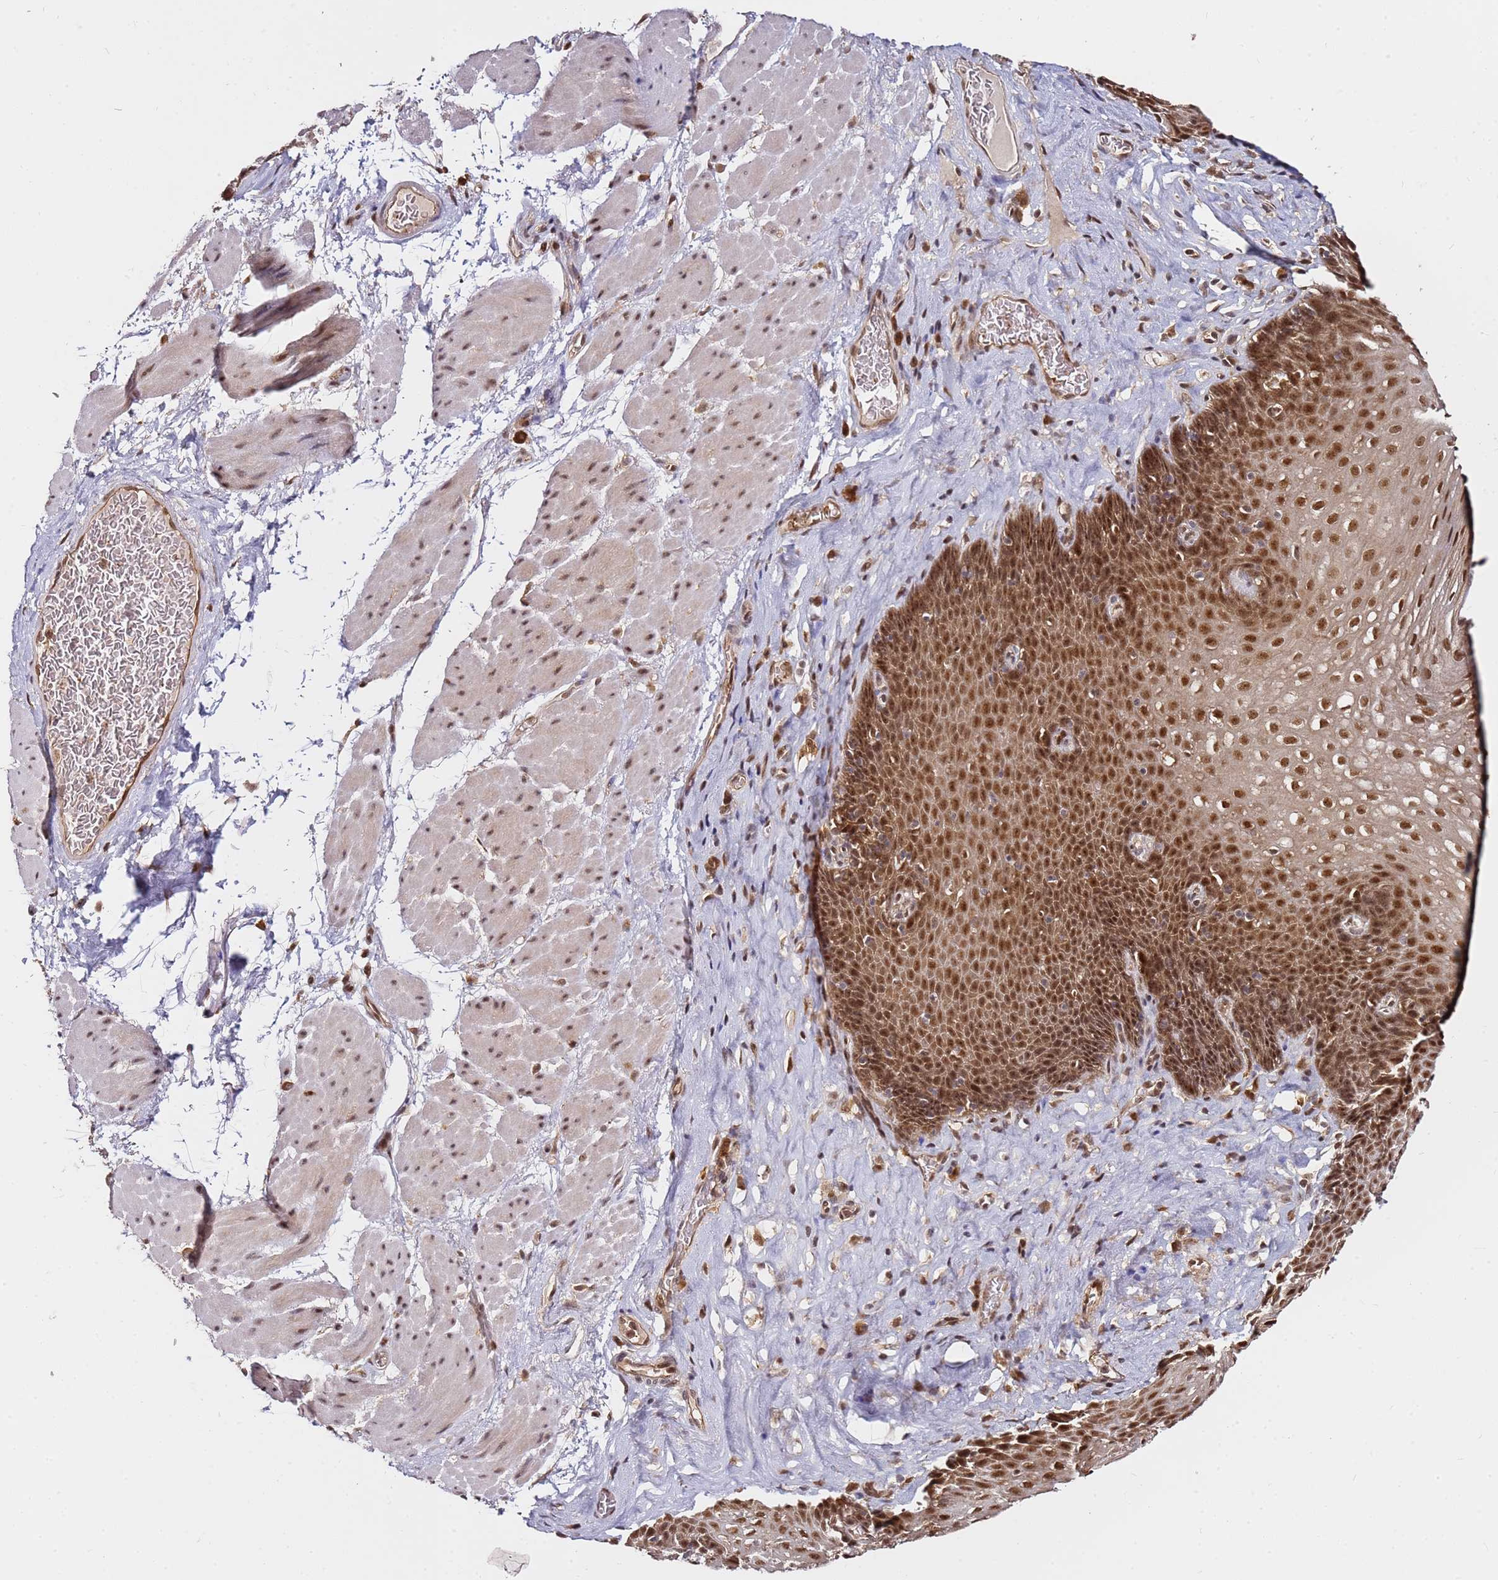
{"staining": {"intensity": "strong", "quantity": ">75%", "location": "cytoplasmic/membranous,nuclear"}, "tissue": "esophagus", "cell_type": "Squamous epithelial cells", "image_type": "normal", "snomed": [{"axis": "morphology", "description": "Normal tissue, NOS"}, {"axis": "topography", "description": "Esophagus"}], "caption": "Strong cytoplasmic/membranous,nuclear staining is seen in approximately >75% of squamous epithelial cells in unremarkable esophagus.", "gene": "RGS18", "patient": {"sex": "female", "age": 66}}